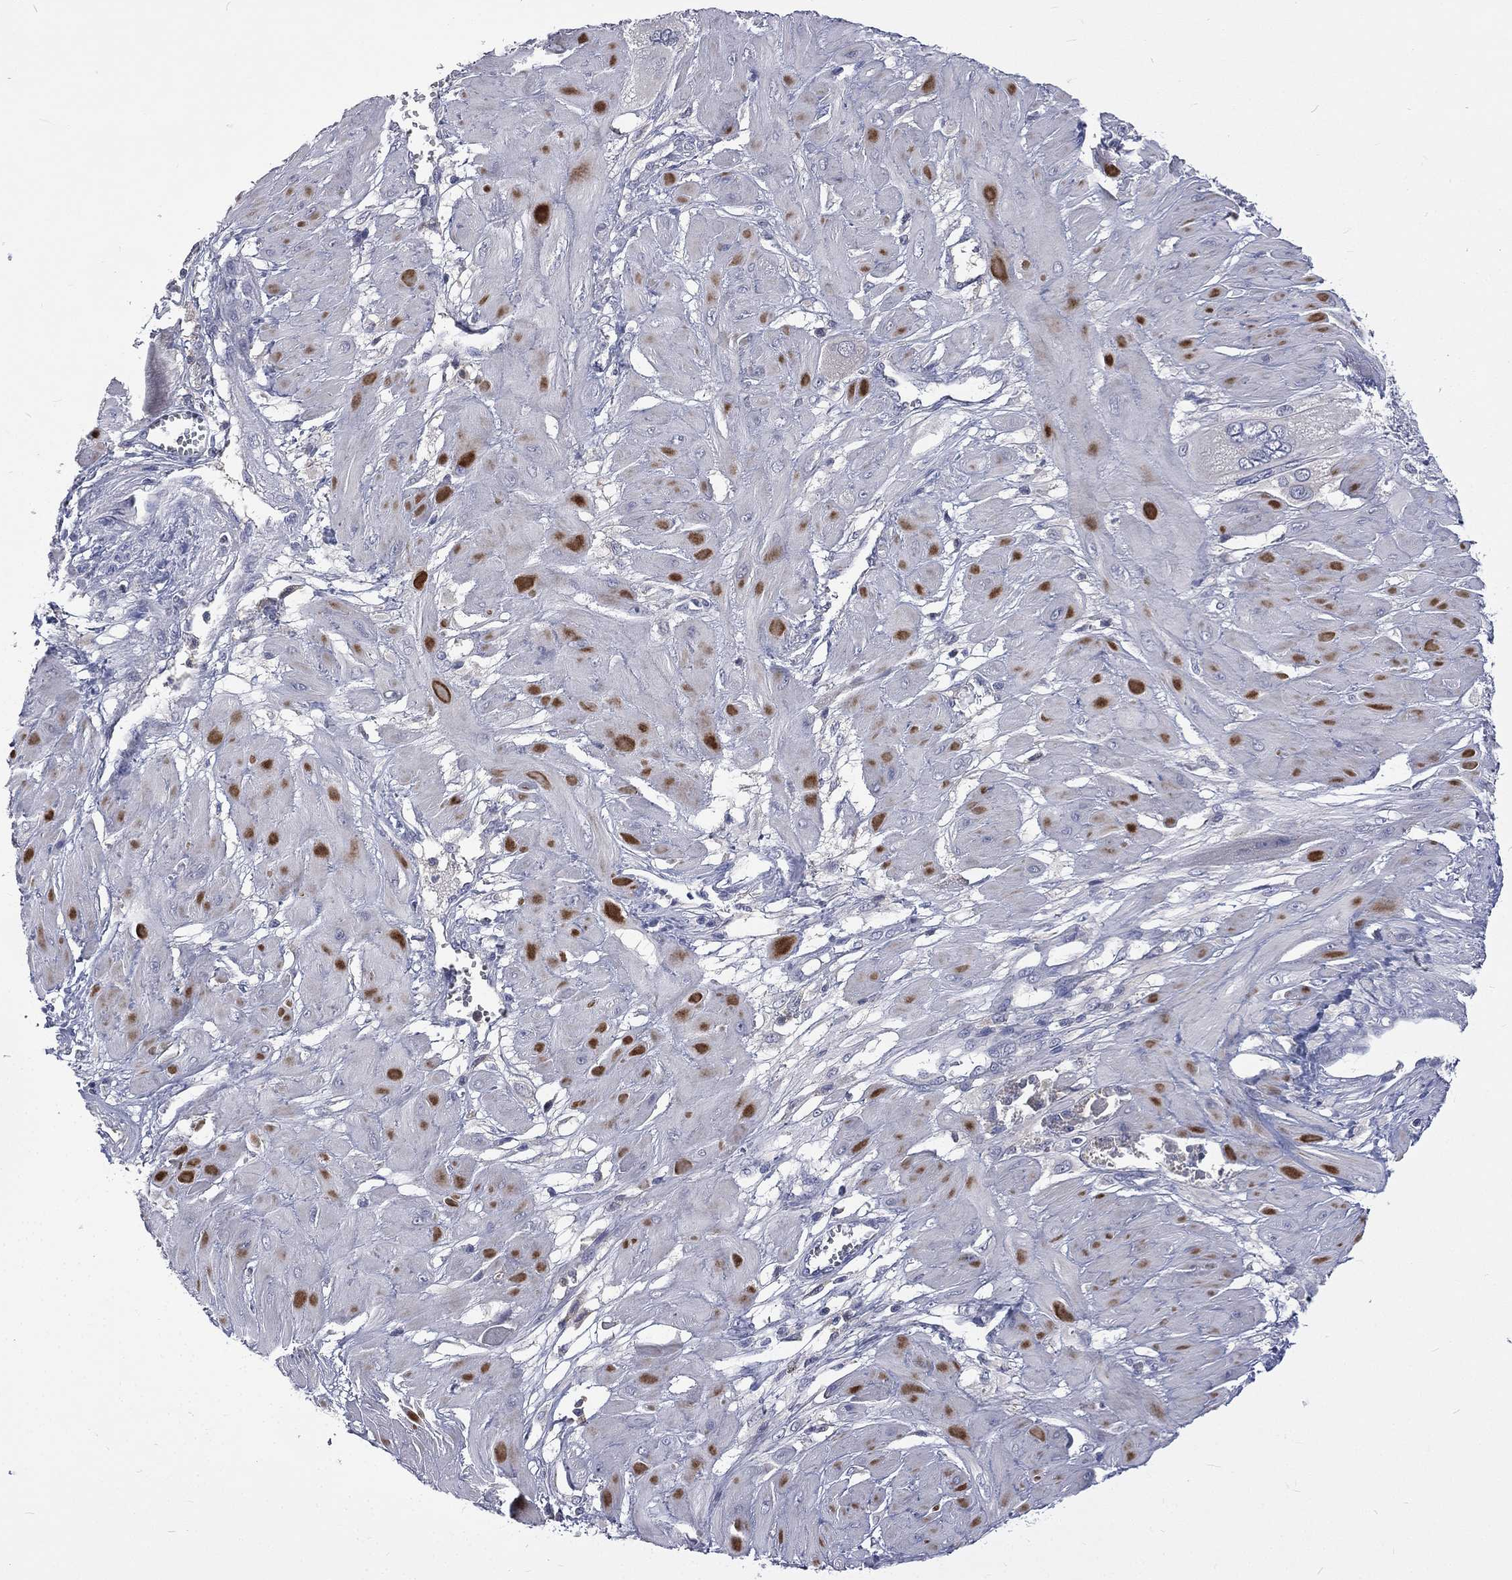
{"staining": {"intensity": "negative", "quantity": "none", "location": "none"}, "tissue": "cervical cancer", "cell_type": "Tumor cells", "image_type": "cancer", "snomed": [{"axis": "morphology", "description": "Squamous cell carcinoma, NOS"}, {"axis": "topography", "description": "Cervix"}], "caption": "Immunohistochemistry photomicrograph of cervical cancer (squamous cell carcinoma) stained for a protein (brown), which displays no positivity in tumor cells. (DAB immunohistochemistry visualized using brightfield microscopy, high magnification).", "gene": "CA12", "patient": {"sex": "female", "age": 34}}